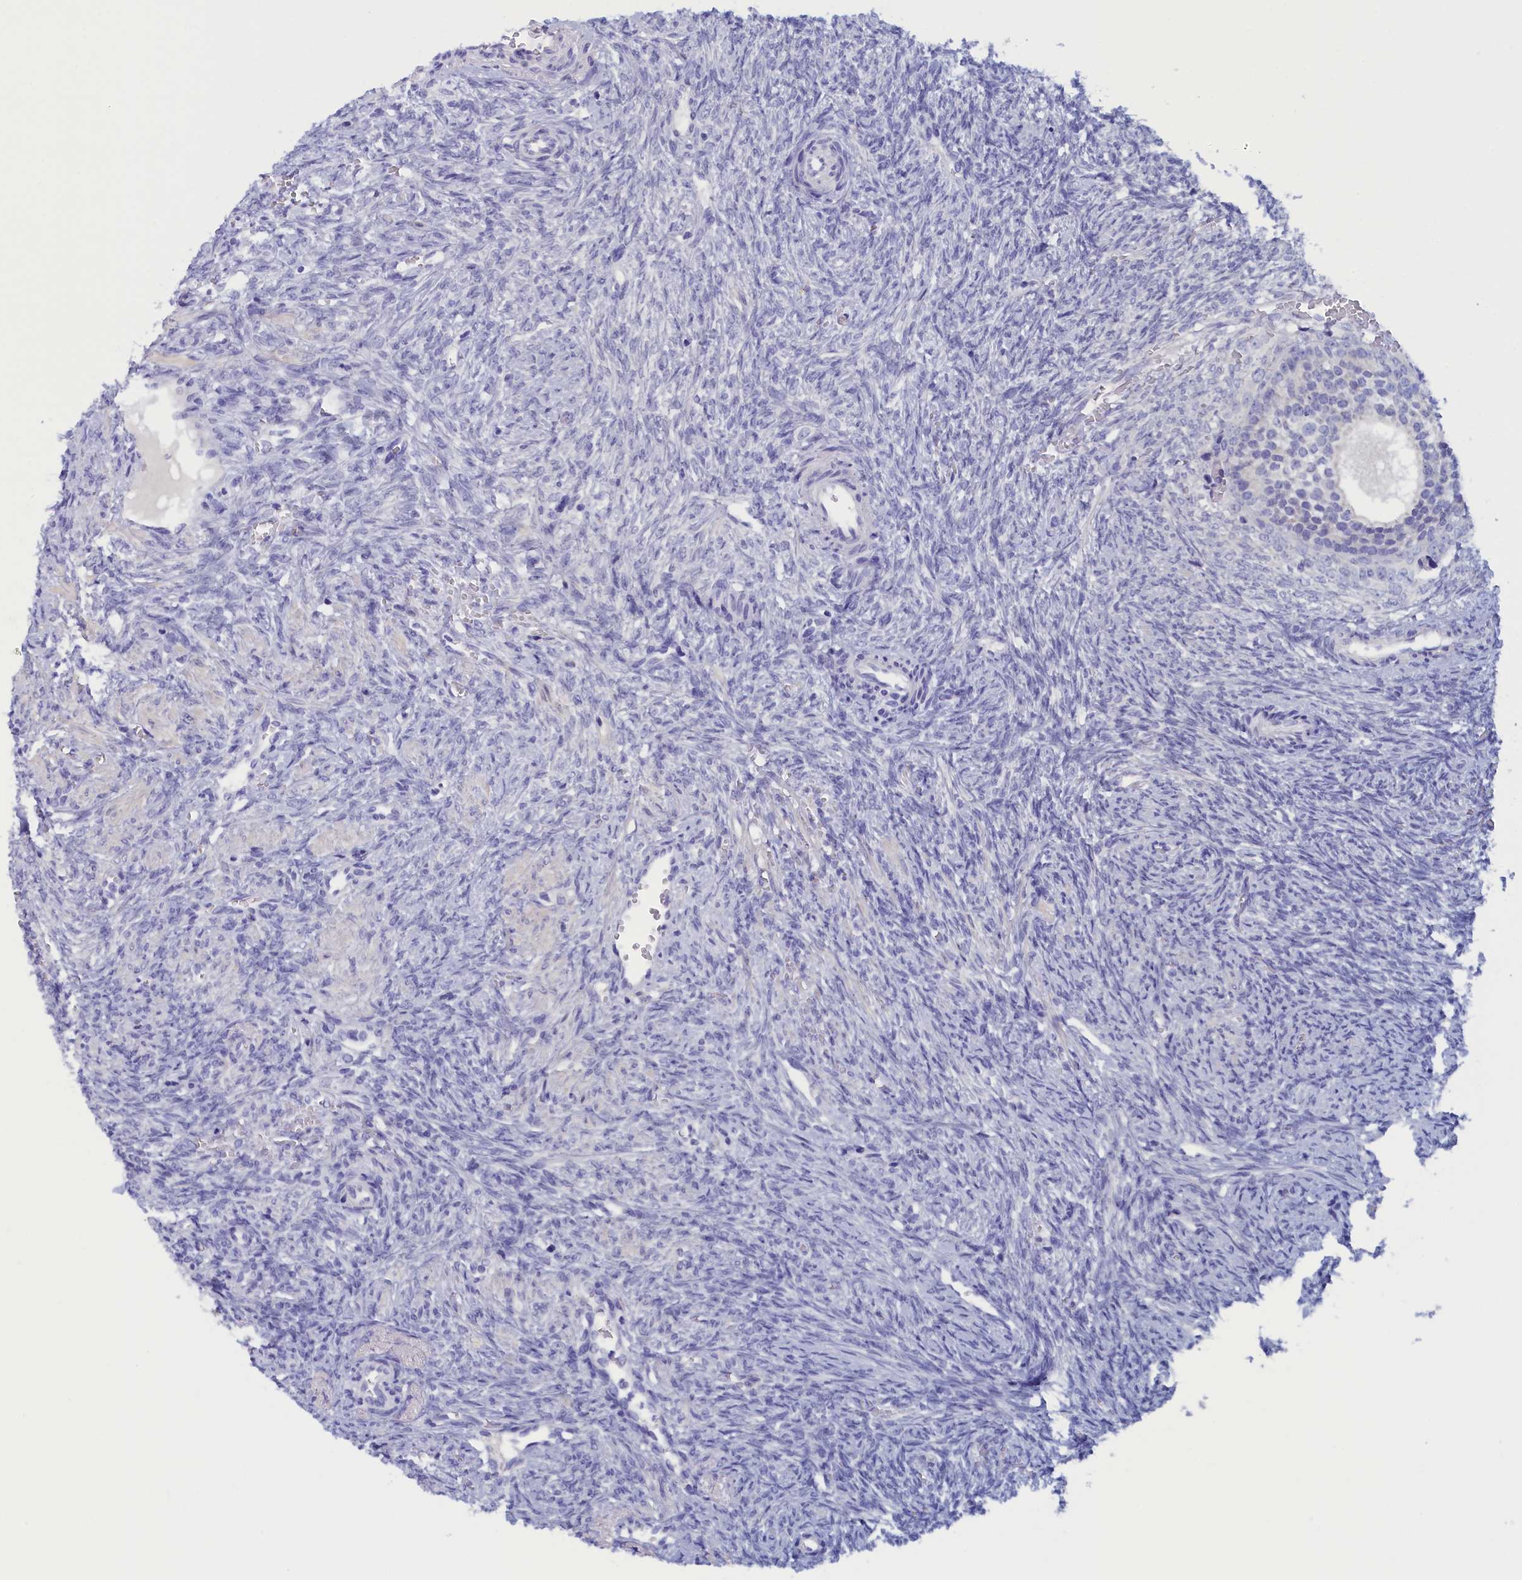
{"staining": {"intensity": "negative", "quantity": "none", "location": "none"}, "tissue": "ovary", "cell_type": "Follicle cells", "image_type": "normal", "snomed": [{"axis": "morphology", "description": "Normal tissue, NOS"}, {"axis": "topography", "description": "Ovary"}], "caption": "A photomicrograph of human ovary is negative for staining in follicle cells.", "gene": "ANKRD2", "patient": {"sex": "female", "age": 41}}